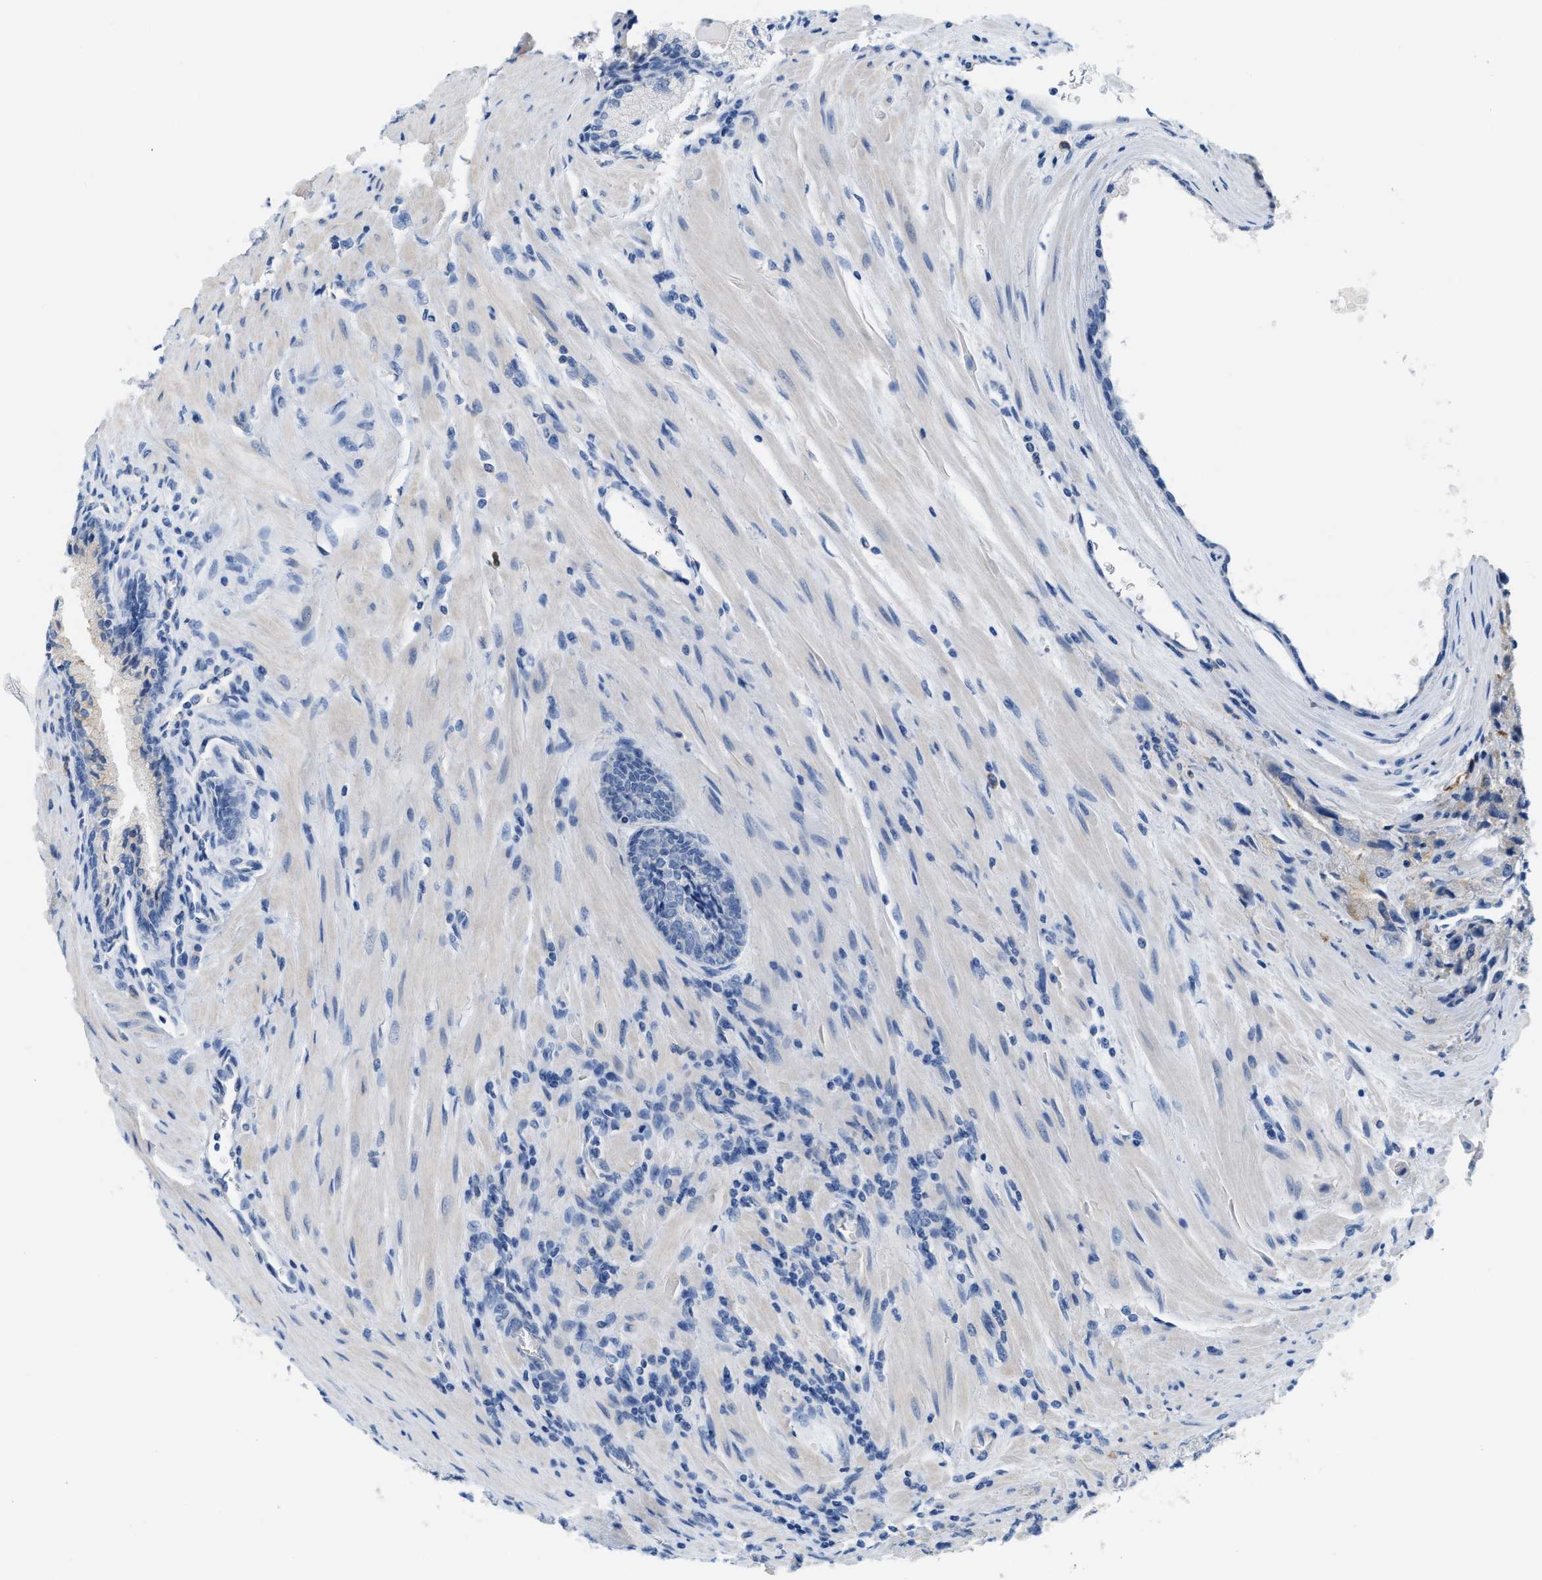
{"staining": {"intensity": "negative", "quantity": "none", "location": "none"}, "tissue": "prostate cancer", "cell_type": "Tumor cells", "image_type": "cancer", "snomed": [{"axis": "morphology", "description": "Adenocarcinoma, High grade"}, {"axis": "topography", "description": "Prostate"}], "caption": "An IHC micrograph of prostate adenocarcinoma (high-grade) is shown. There is no staining in tumor cells of prostate adenocarcinoma (high-grade).", "gene": "SLC3A2", "patient": {"sex": "male", "age": 58}}